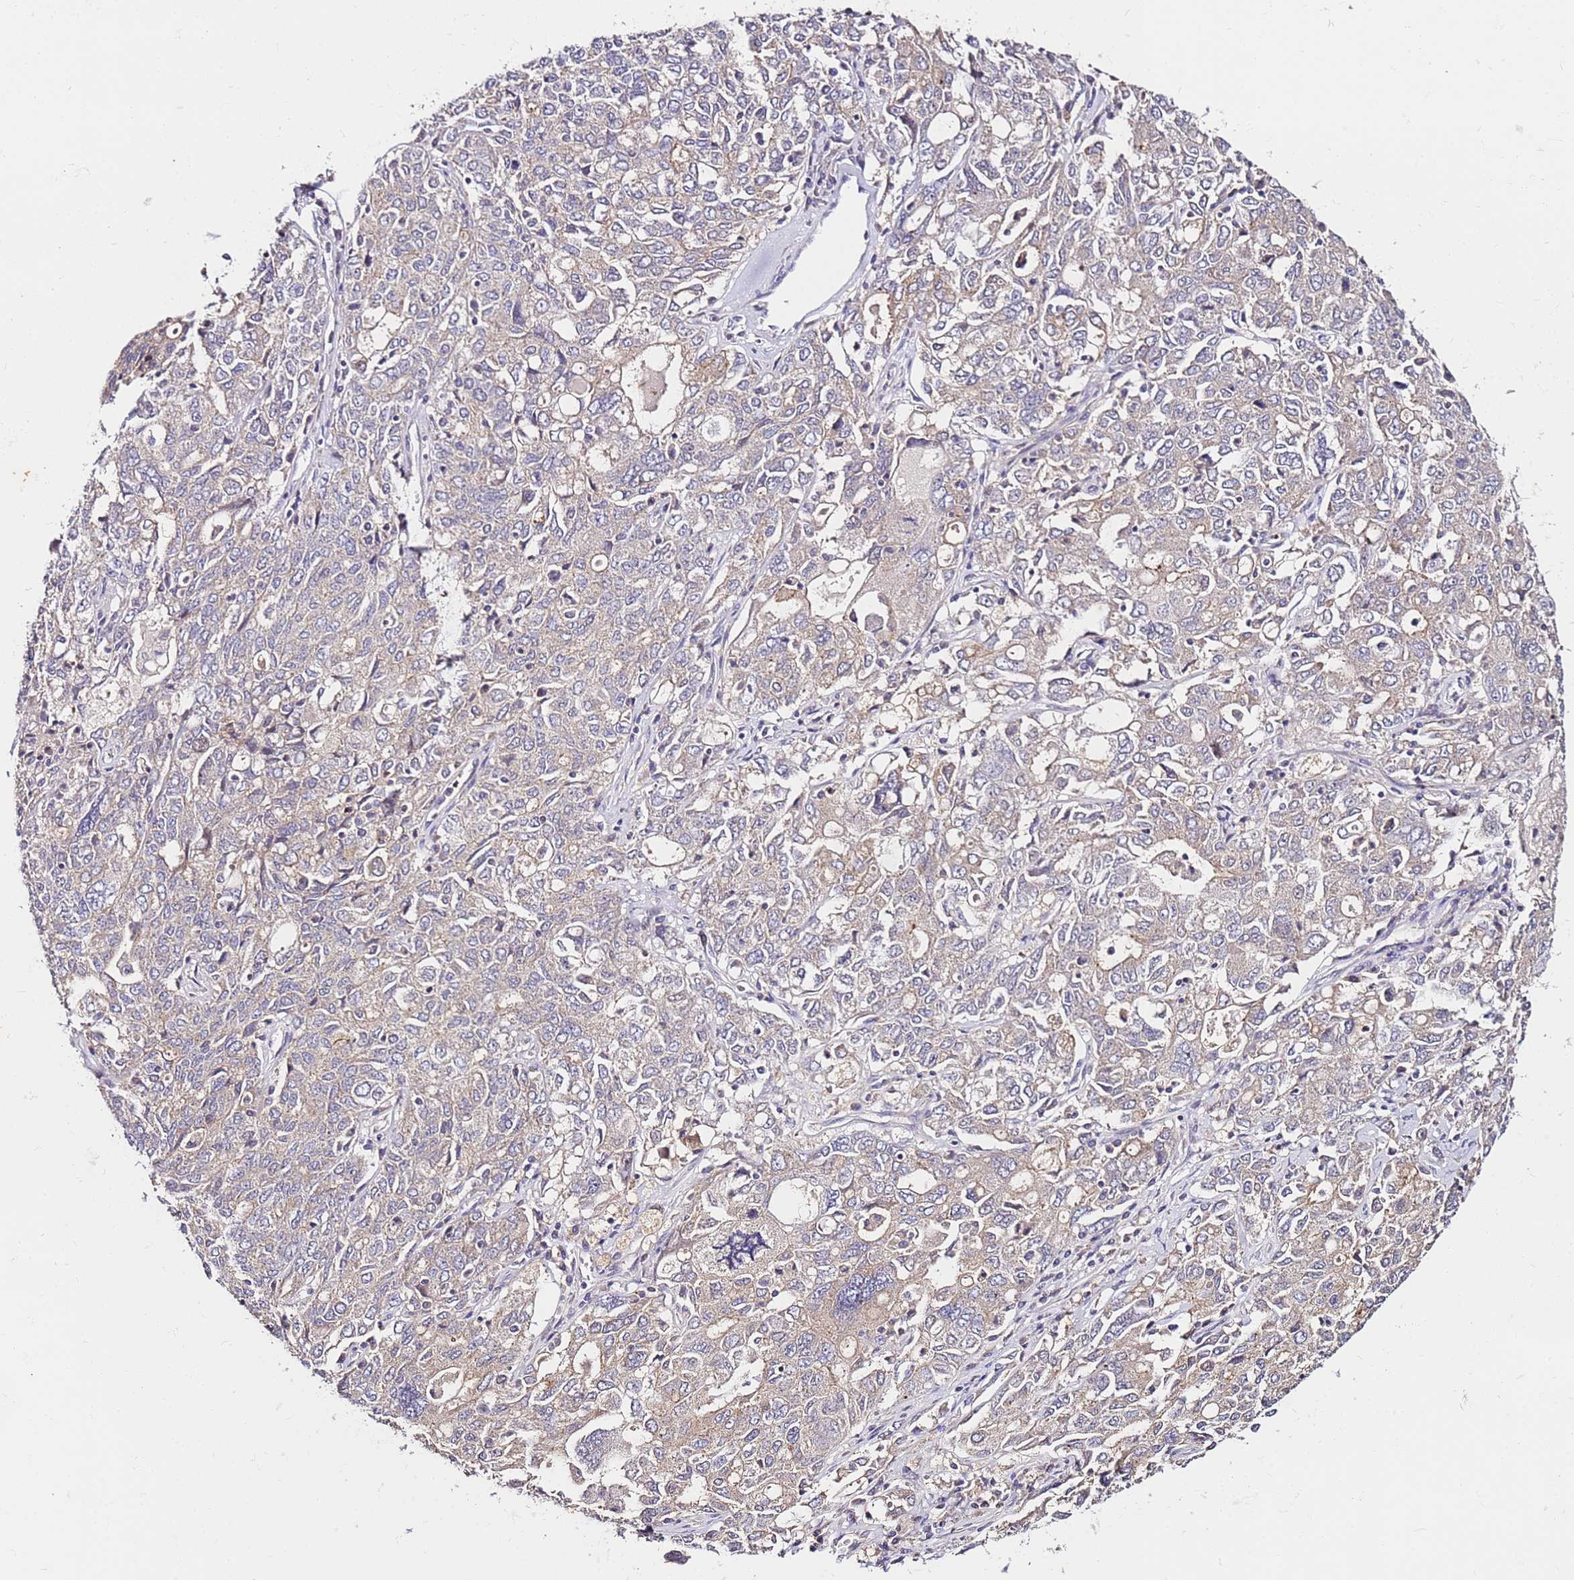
{"staining": {"intensity": "weak", "quantity": "<25%", "location": "cytoplasmic/membranous"}, "tissue": "ovarian cancer", "cell_type": "Tumor cells", "image_type": "cancer", "snomed": [{"axis": "morphology", "description": "Carcinoma, endometroid"}, {"axis": "topography", "description": "Ovary"}], "caption": "Immunohistochemistry (IHC) histopathology image of human endometroid carcinoma (ovarian) stained for a protein (brown), which reveals no expression in tumor cells. The staining was performed using DAB (3,3'-diaminobenzidine) to visualize the protein expression in brown, while the nuclei were stained in blue with hematoxylin (Magnification: 20x).", "gene": "SRRM5", "patient": {"sex": "female", "age": 62}}